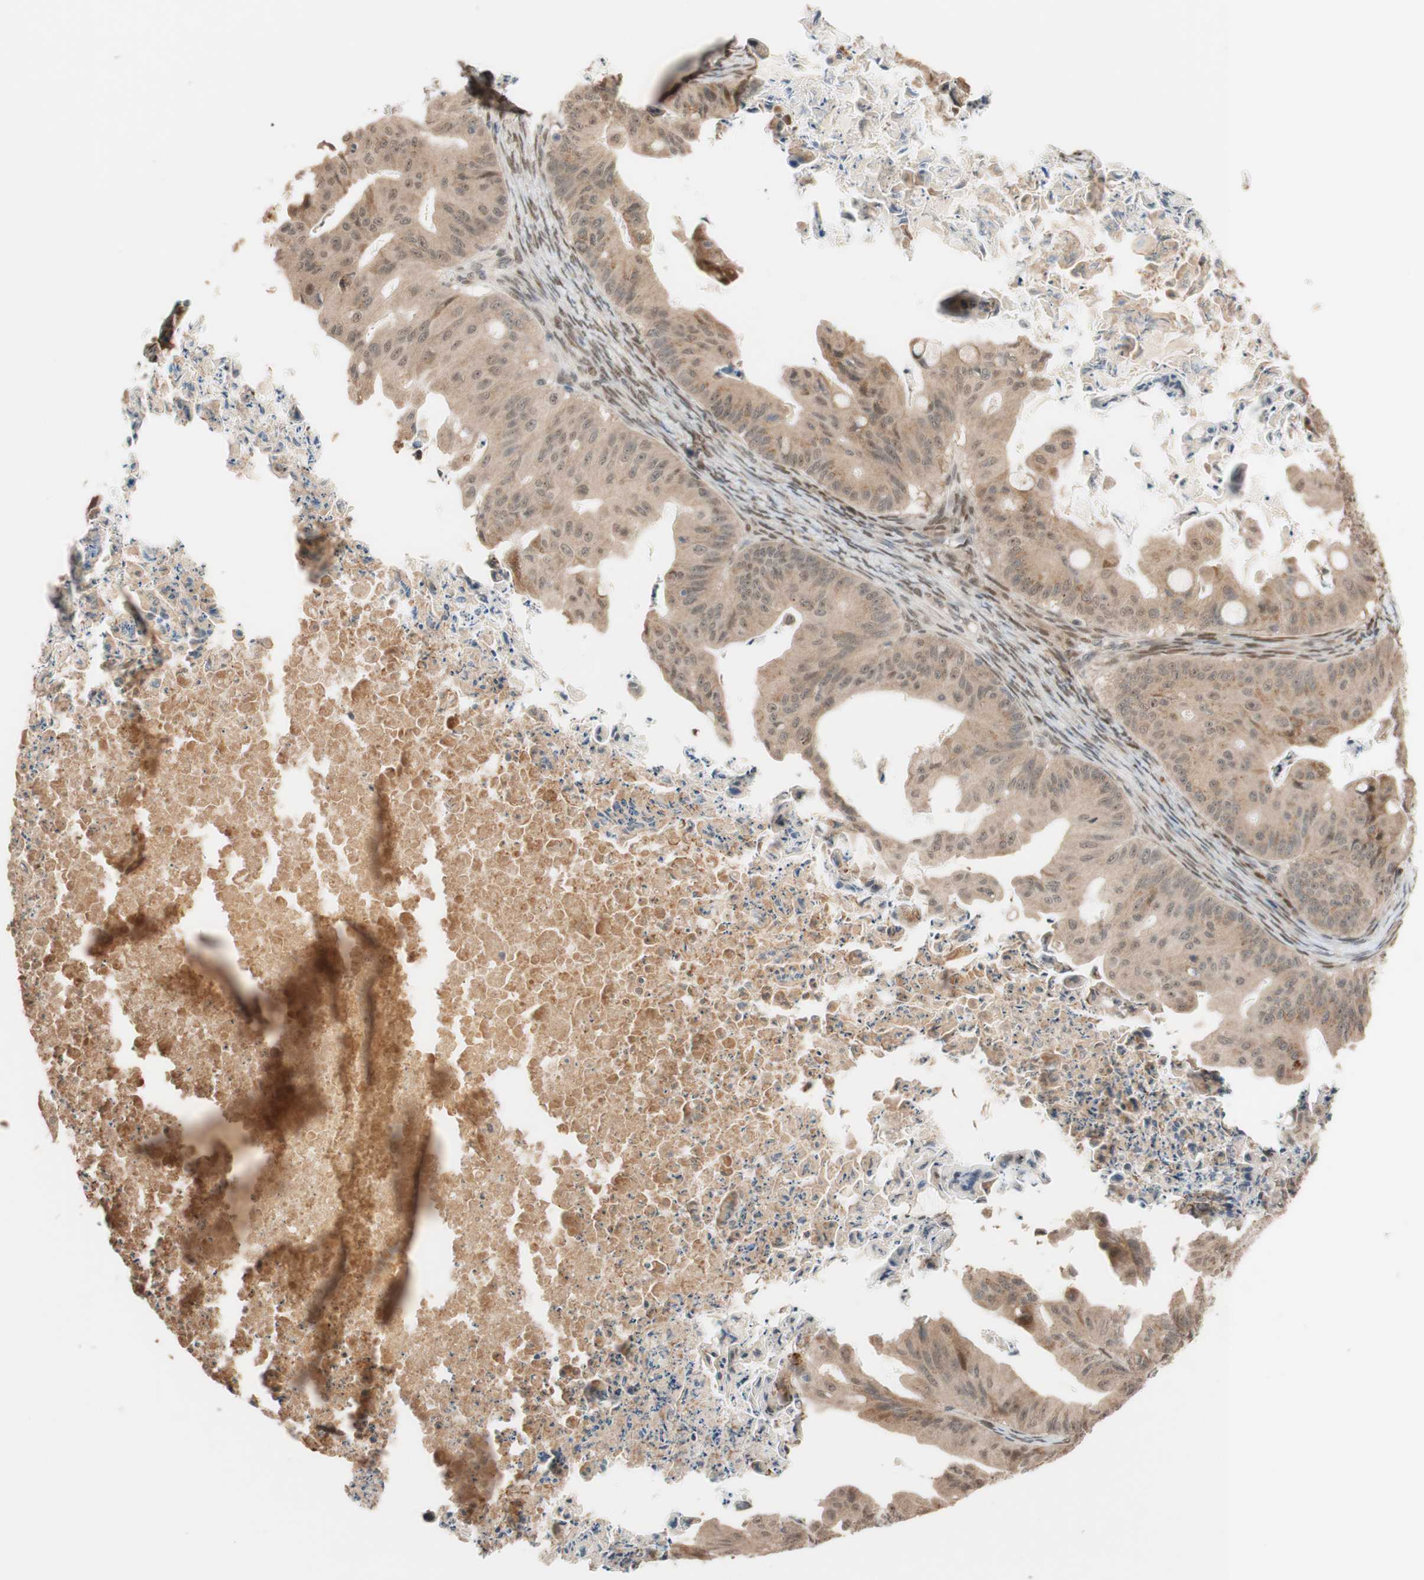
{"staining": {"intensity": "weak", "quantity": ">75%", "location": "cytoplasmic/membranous"}, "tissue": "ovarian cancer", "cell_type": "Tumor cells", "image_type": "cancer", "snomed": [{"axis": "morphology", "description": "Cystadenocarcinoma, mucinous, NOS"}, {"axis": "topography", "description": "Ovary"}], "caption": "The photomicrograph displays immunohistochemical staining of ovarian cancer. There is weak cytoplasmic/membranous expression is appreciated in about >75% of tumor cells.", "gene": "CCNC", "patient": {"sex": "female", "age": 37}}